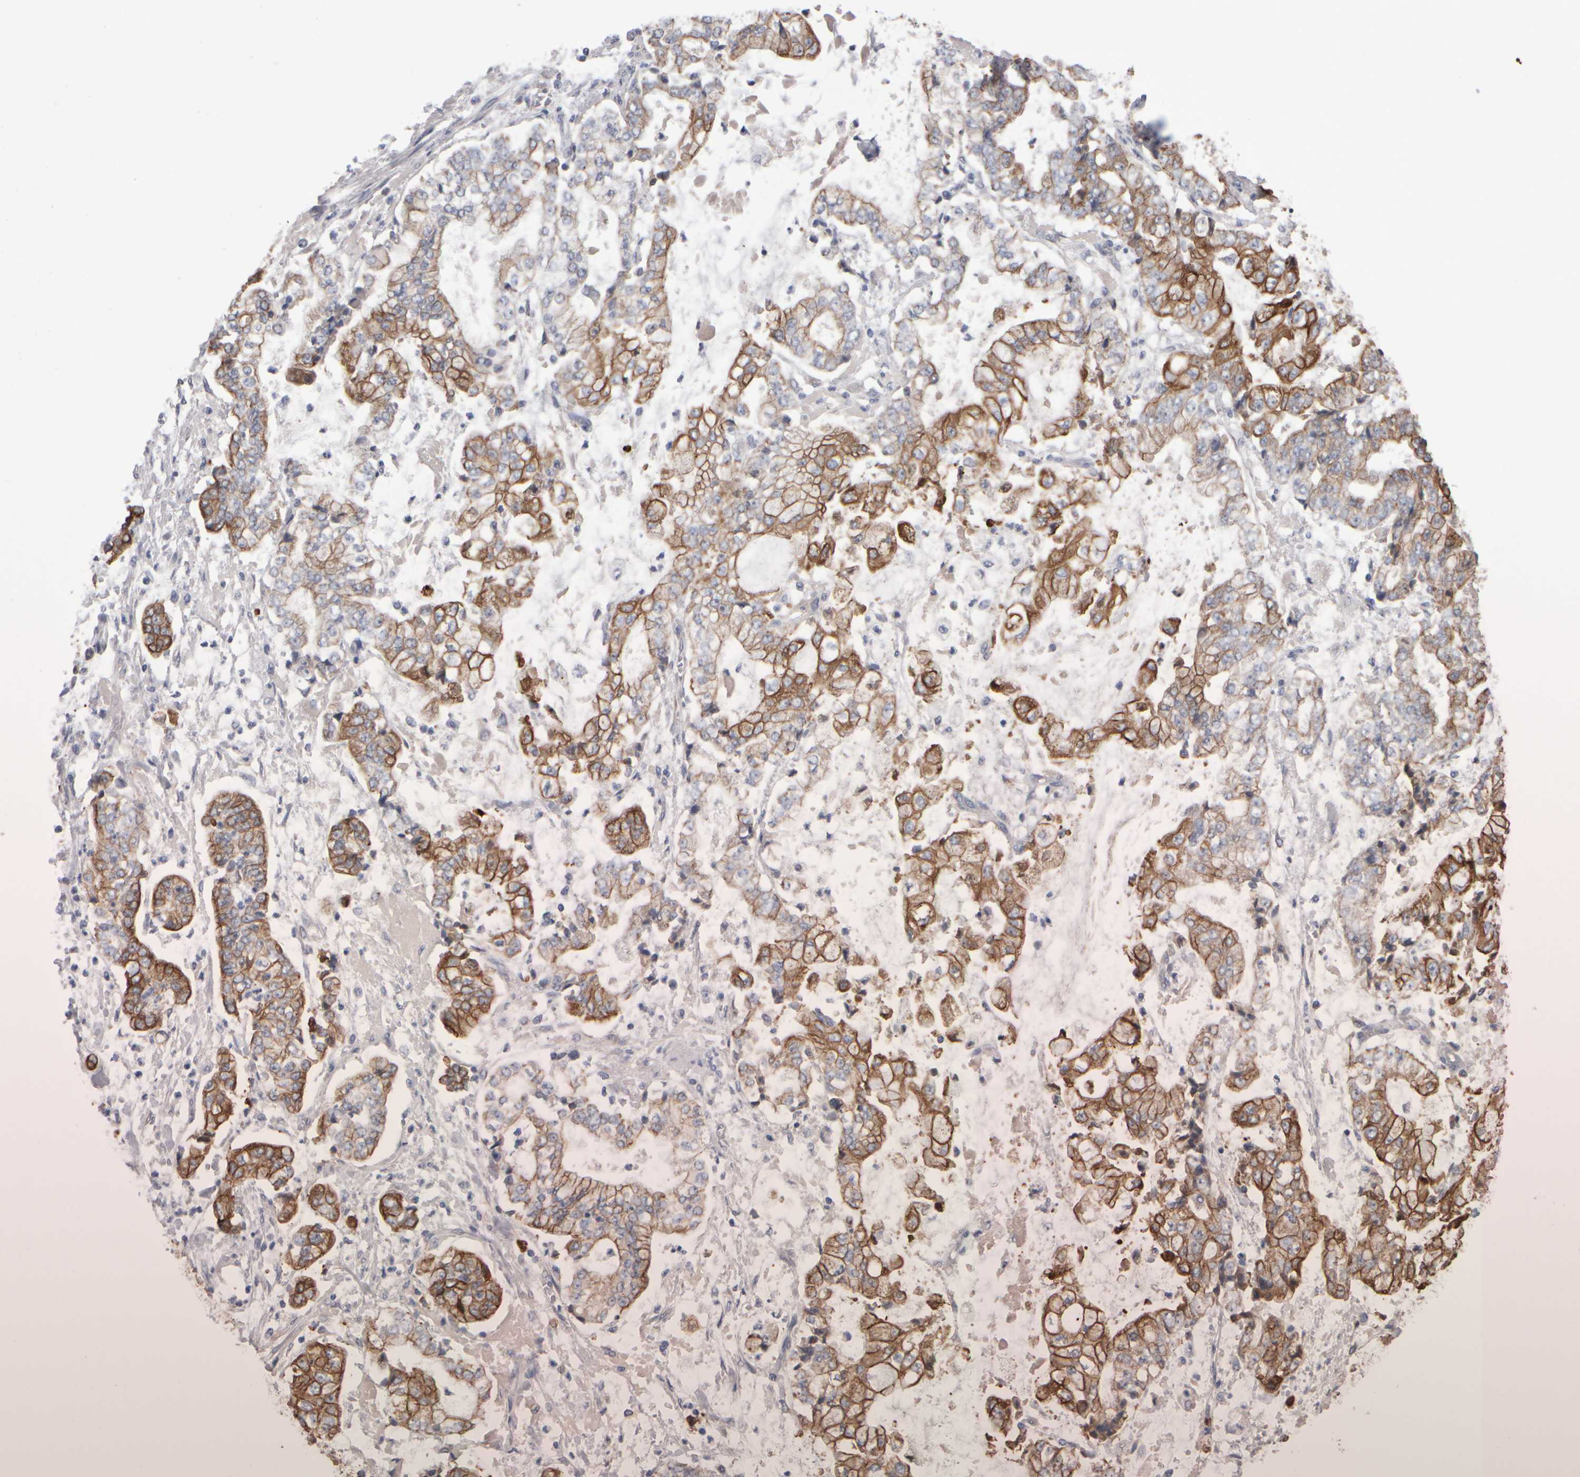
{"staining": {"intensity": "moderate", "quantity": ">75%", "location": "cytoplasmic/membranous"}, "tissue": "stomach cancer", "cell_type": "Tumor cells", "image_type": "cancer", "snomed": [{"axis": "morphology", "description": "Adenocarcinoma, NOS"}, {"axis": "topography", "description": "Stomach"}], "caption": "Tumor cells show medium levels of moderate cytoplasmic/membranous staining in approximately >75% of cells in adenocarcinoma (stomach).", "gene": "EPHX2", "patient": {"sex": "male", "age": 76}}